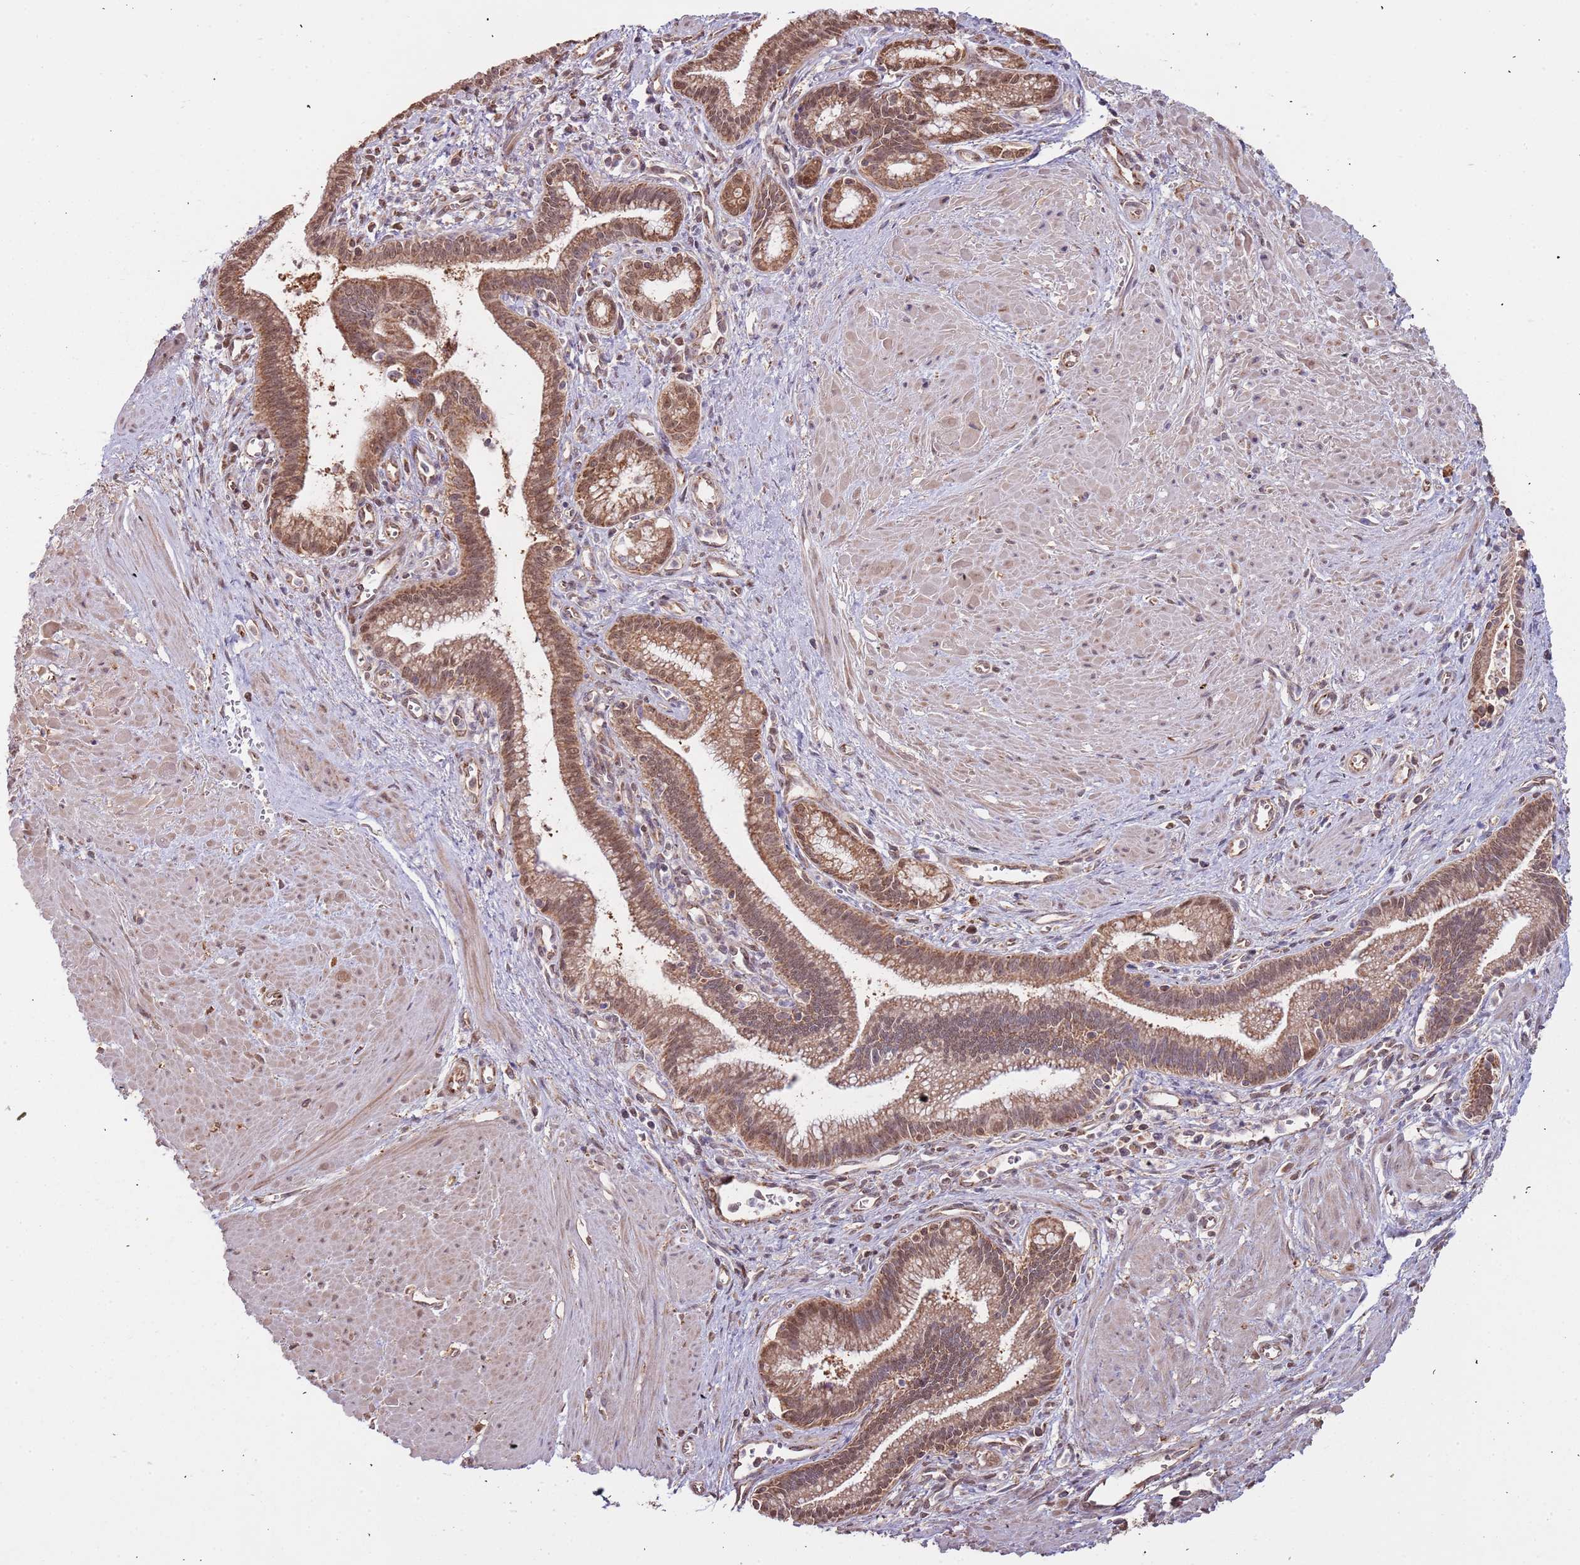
{"staining": {"intensity": "moderate", "quantity": ">75%", "location": "cytoplasmic/membranous,nuclear"}, "tissue": "pancreatic cancer", "cell_type": "Tumor cells", "image_type": "cancer", "snomed": [{"axis": "morphology", "description": "Adenocarcinoma, NOS"}, {"axis": "topography", "description": "Pancreas"}], "caption": "Brown immunohistochemical staining in adenocarcinoma (pancreatic) shows moderate cytoplasmic/membranous and nuclear staining in about >75% of tumor cells. (DAB (3,3'-diaminobenzidine) IHC with brightfield microscopy, high magnification).", "gene": "IL17RD", "patient": {"sex": "male", "age": 78}}